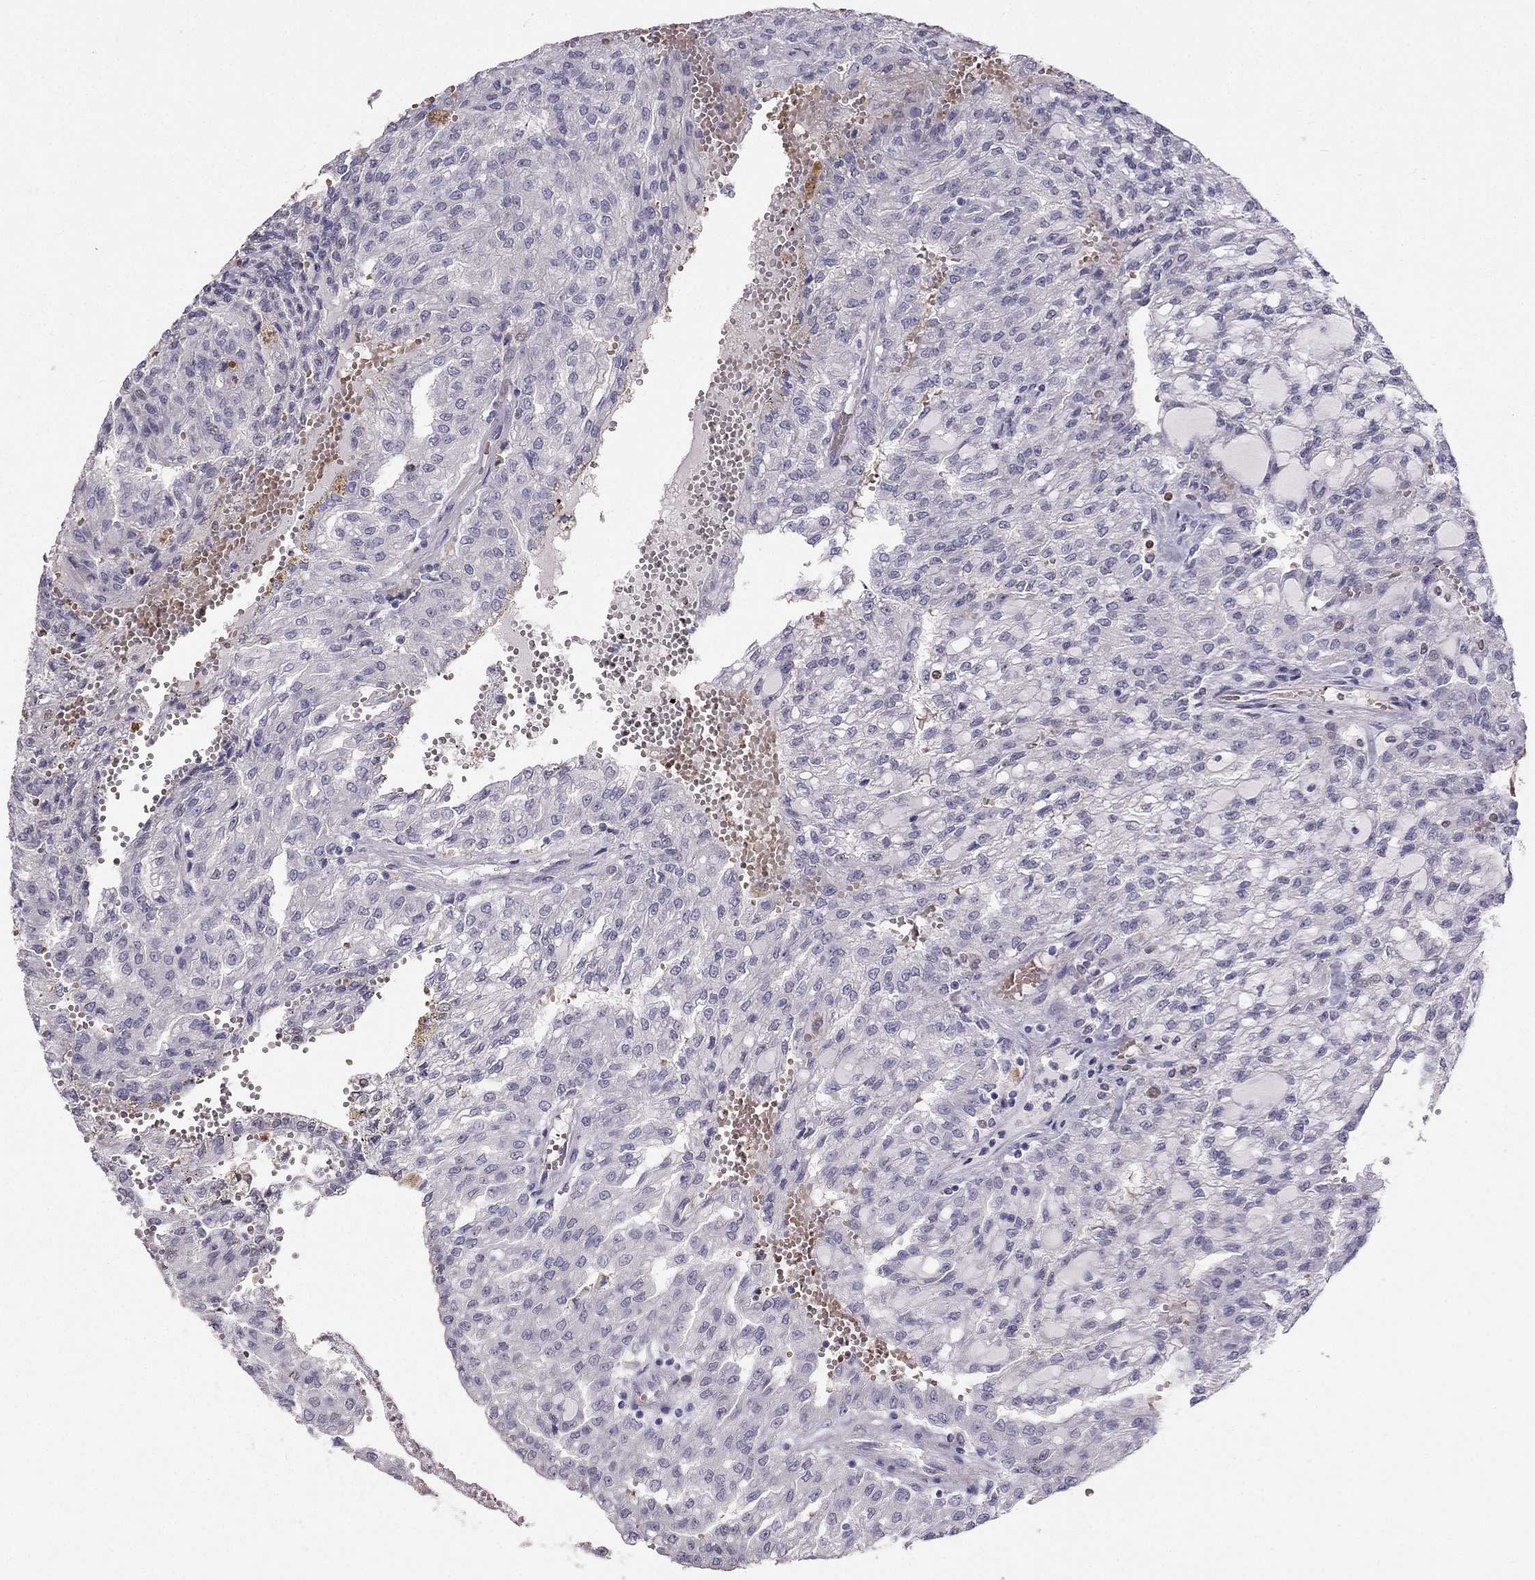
{"staining": {"intensity": "negative", "quantity": "none", "location": "none"}, "tissue": "renal cancer", "cell_type": "Tumor cells", "image_type": "cancer", "snomed": [{"axis": "morphology", "description": "Adenocarcinoma, NOS"}, {"axis": "topography", "description": "Kidney"}], "caption": "This is an immunohistochemistry histopathology image of human adenocarcinoma (renal). There is no positivity in tumor cells.", "gene": "RSPH14", "patient": {"sex": "male", "age": 63}}